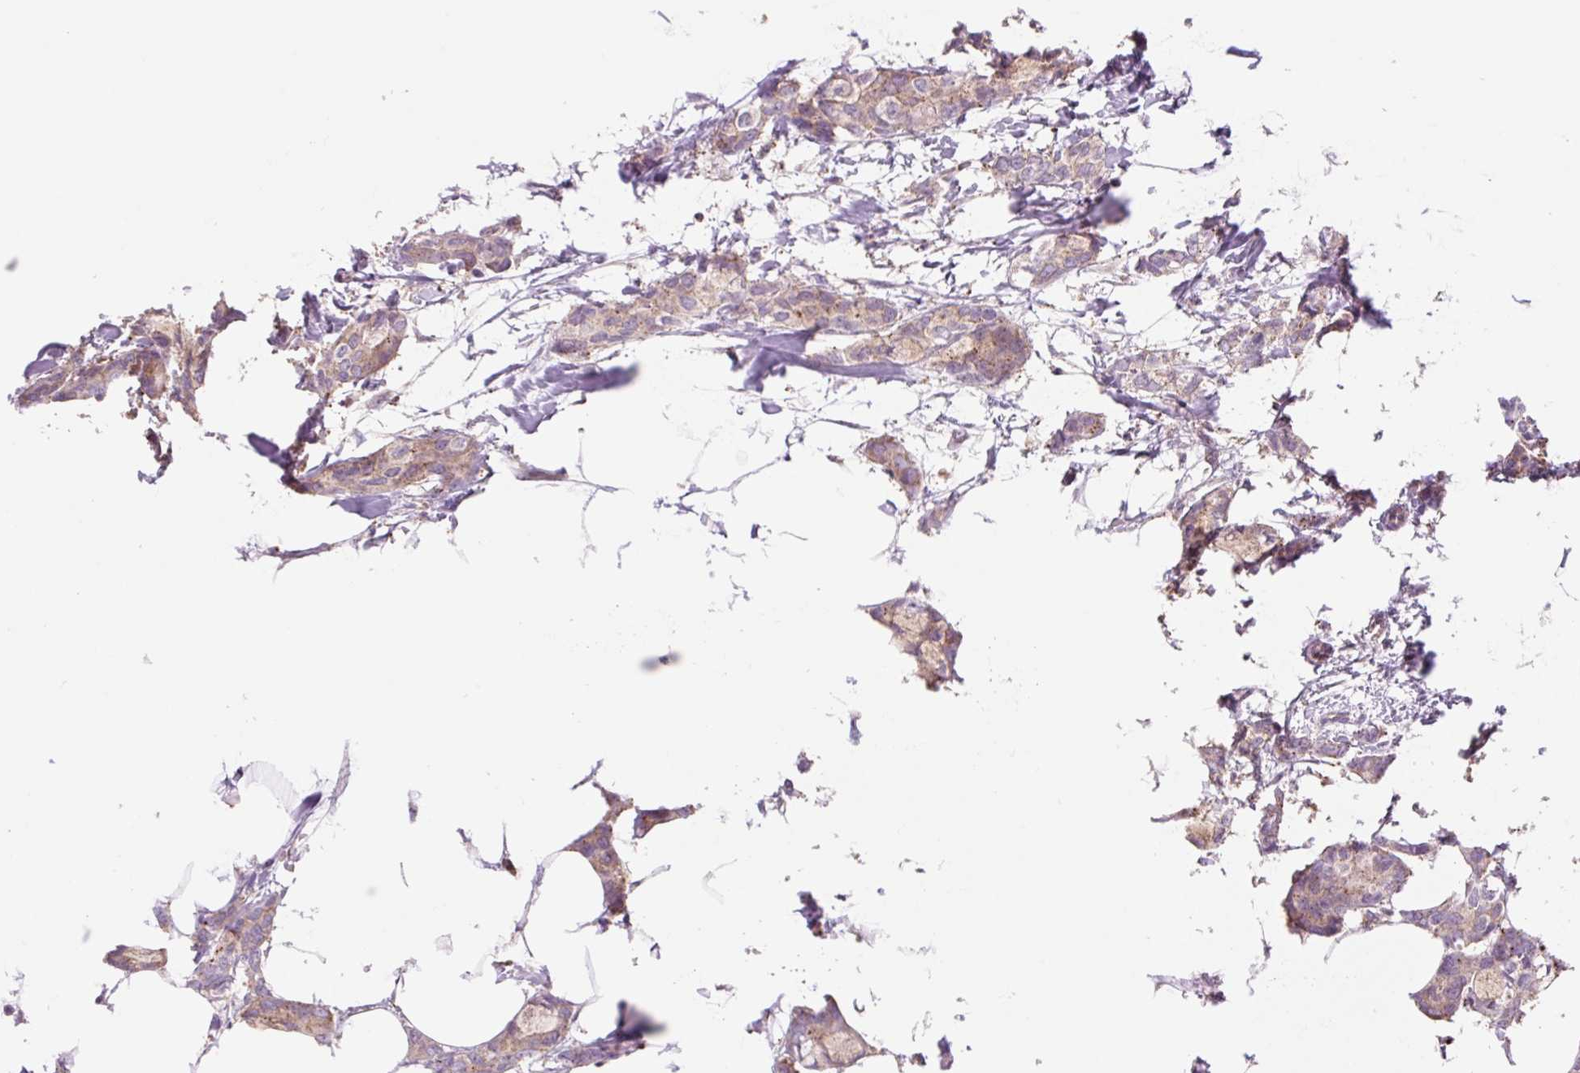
{"staining": {"intensity": "weak", "quantity": "<25%", "location": "cytoplasmic/membranous"}, "tissue": "breast cancer", "cell_type": "Tumor cells", "image_type": "cancer", "snomed": [{"axis": "morphology", "description": "Duct carcinoma"}, {"axis": "topography", "description": "Breast"}], "caption": "Immunohistochemical staining of human breast cancer shows no significant staining in tumor cells.", "gene": "VPS4A", "patient": {"sex": "female", "age": 73}}